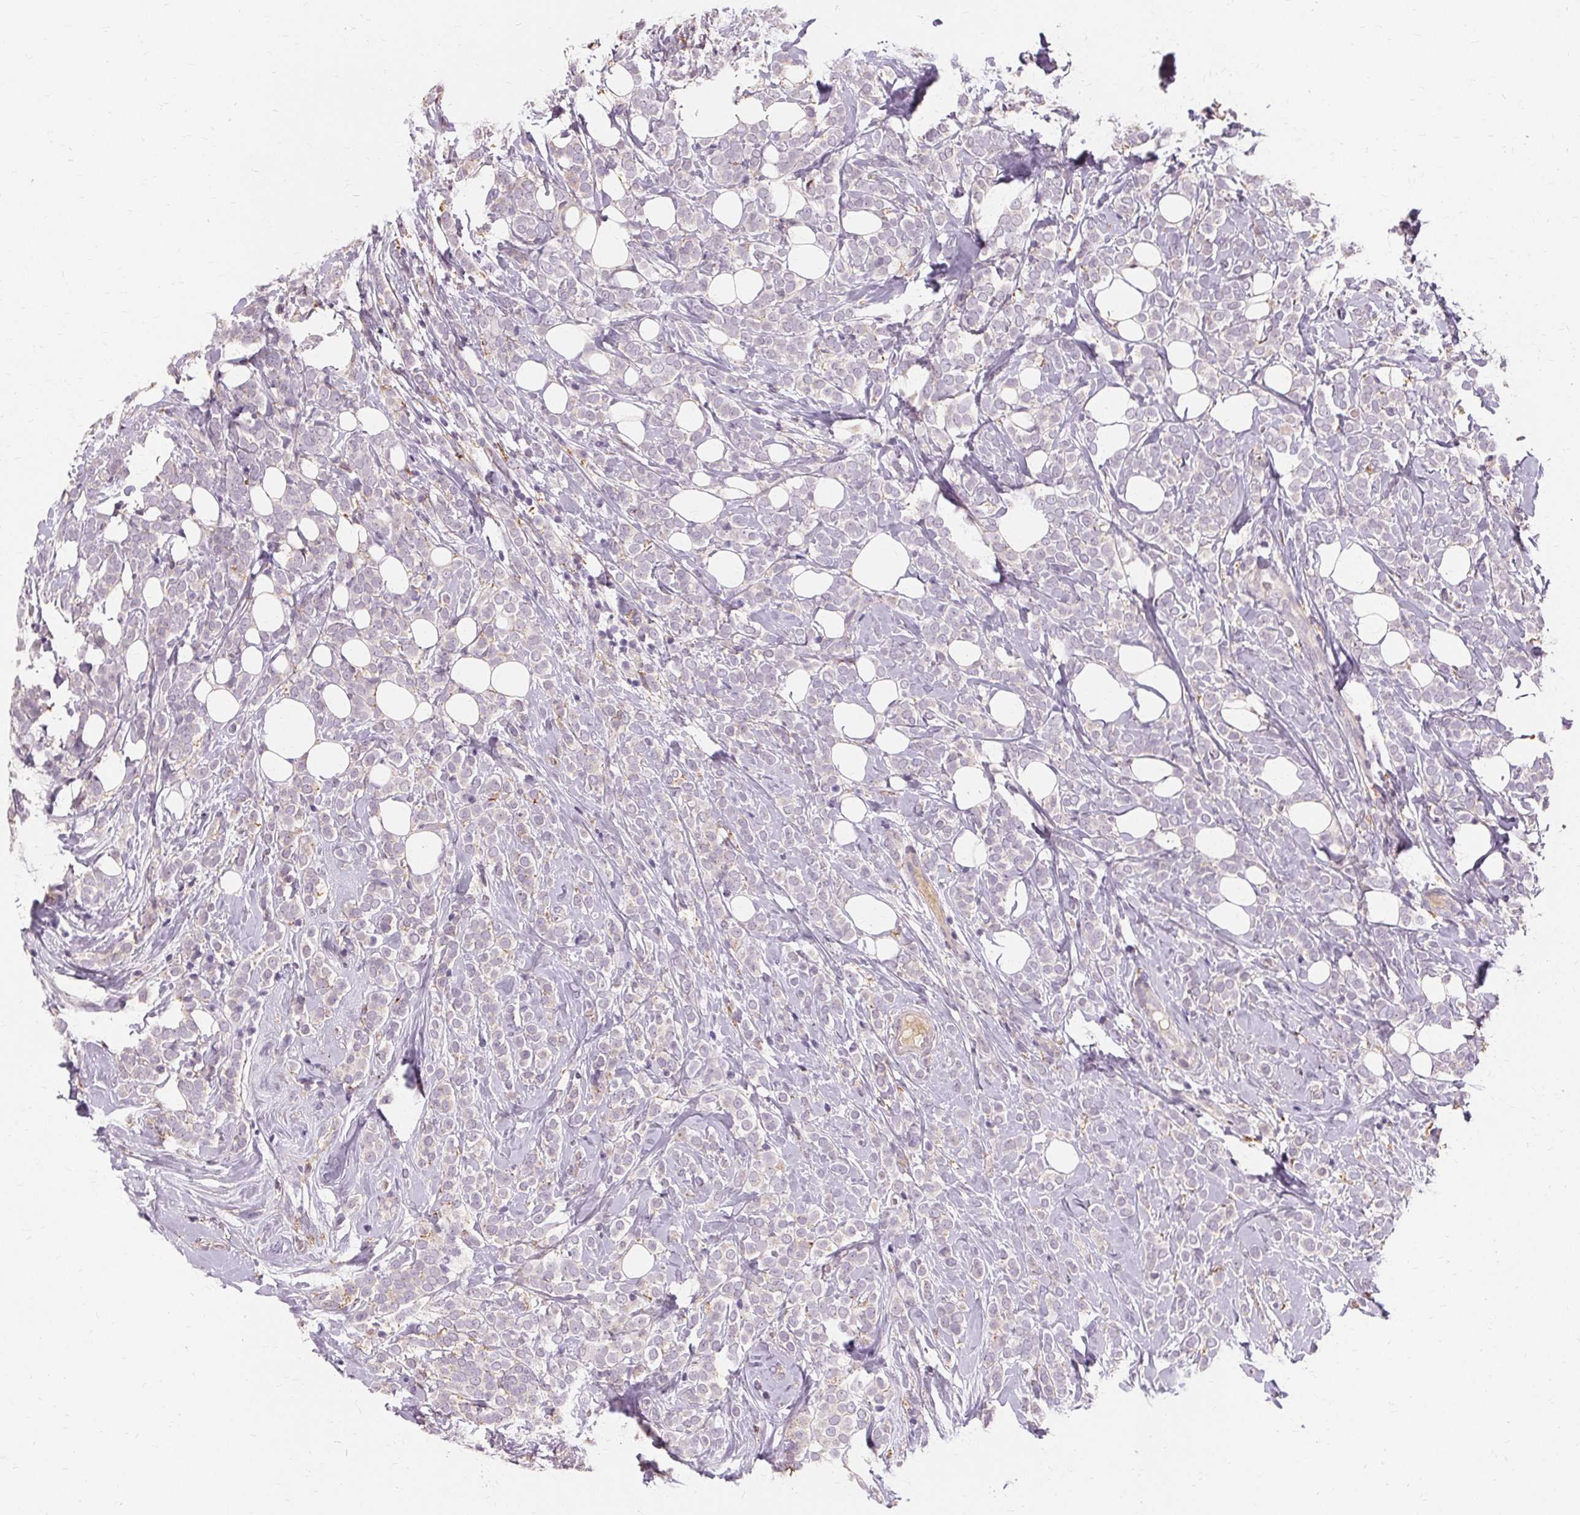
{"staining": {"intensity": "negative", "quantity": "none", "location": "none"}, "tissue": "breast cancer", "cell_type": "Tumor cells", "image_type": "cancer", "snomed": [{"axis": "morphology", "description": "Lobular carcinoma"}, {"axis": "topography", "description": "Breast"}], "caption": "Protein analysis of breast cancer exhibits no significant positivity in tumor cells.", "gene": "IFNGR1", "patient": {"sex": "female", "age": 49}}